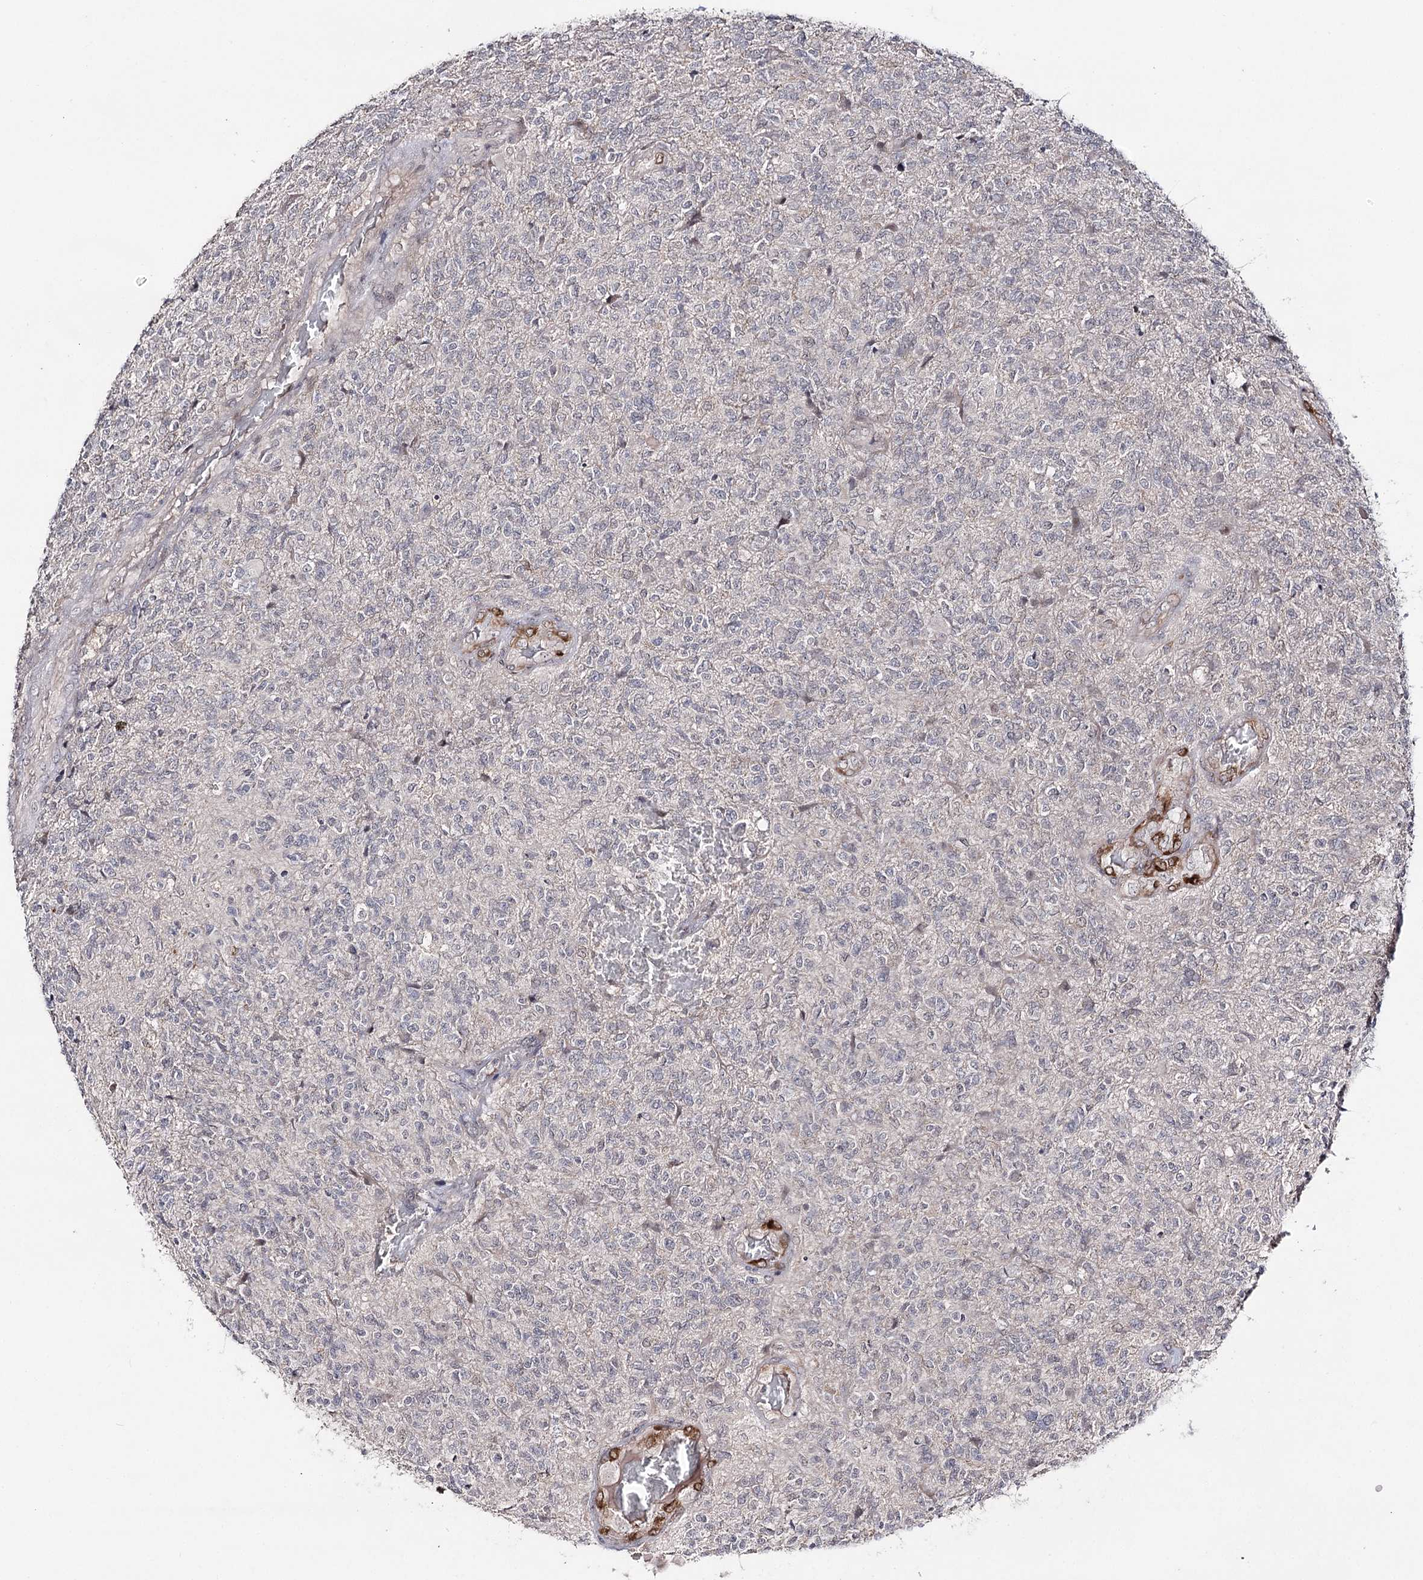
{"staining": {"intensity": "negative", "quantity": "none", "location": "none"}, "tissue": "glioma", "cell_type": "Tumor cells", "image_type": "cancer", "snomed": [{"axis": "morphology", "description": "Glioma, malignant, High grade"}, {"axis": "topography", "description": "Brain"}], "caption": "This histopathology image is of high-grade glioma (malignant) stained with immunohistochemistry to label a protein in brown with the nuclei are counter-stained blue. There is no expression in tumor cells.", "gene": "HSD11B2", "patient": {"sex": "male", "age": 56}}